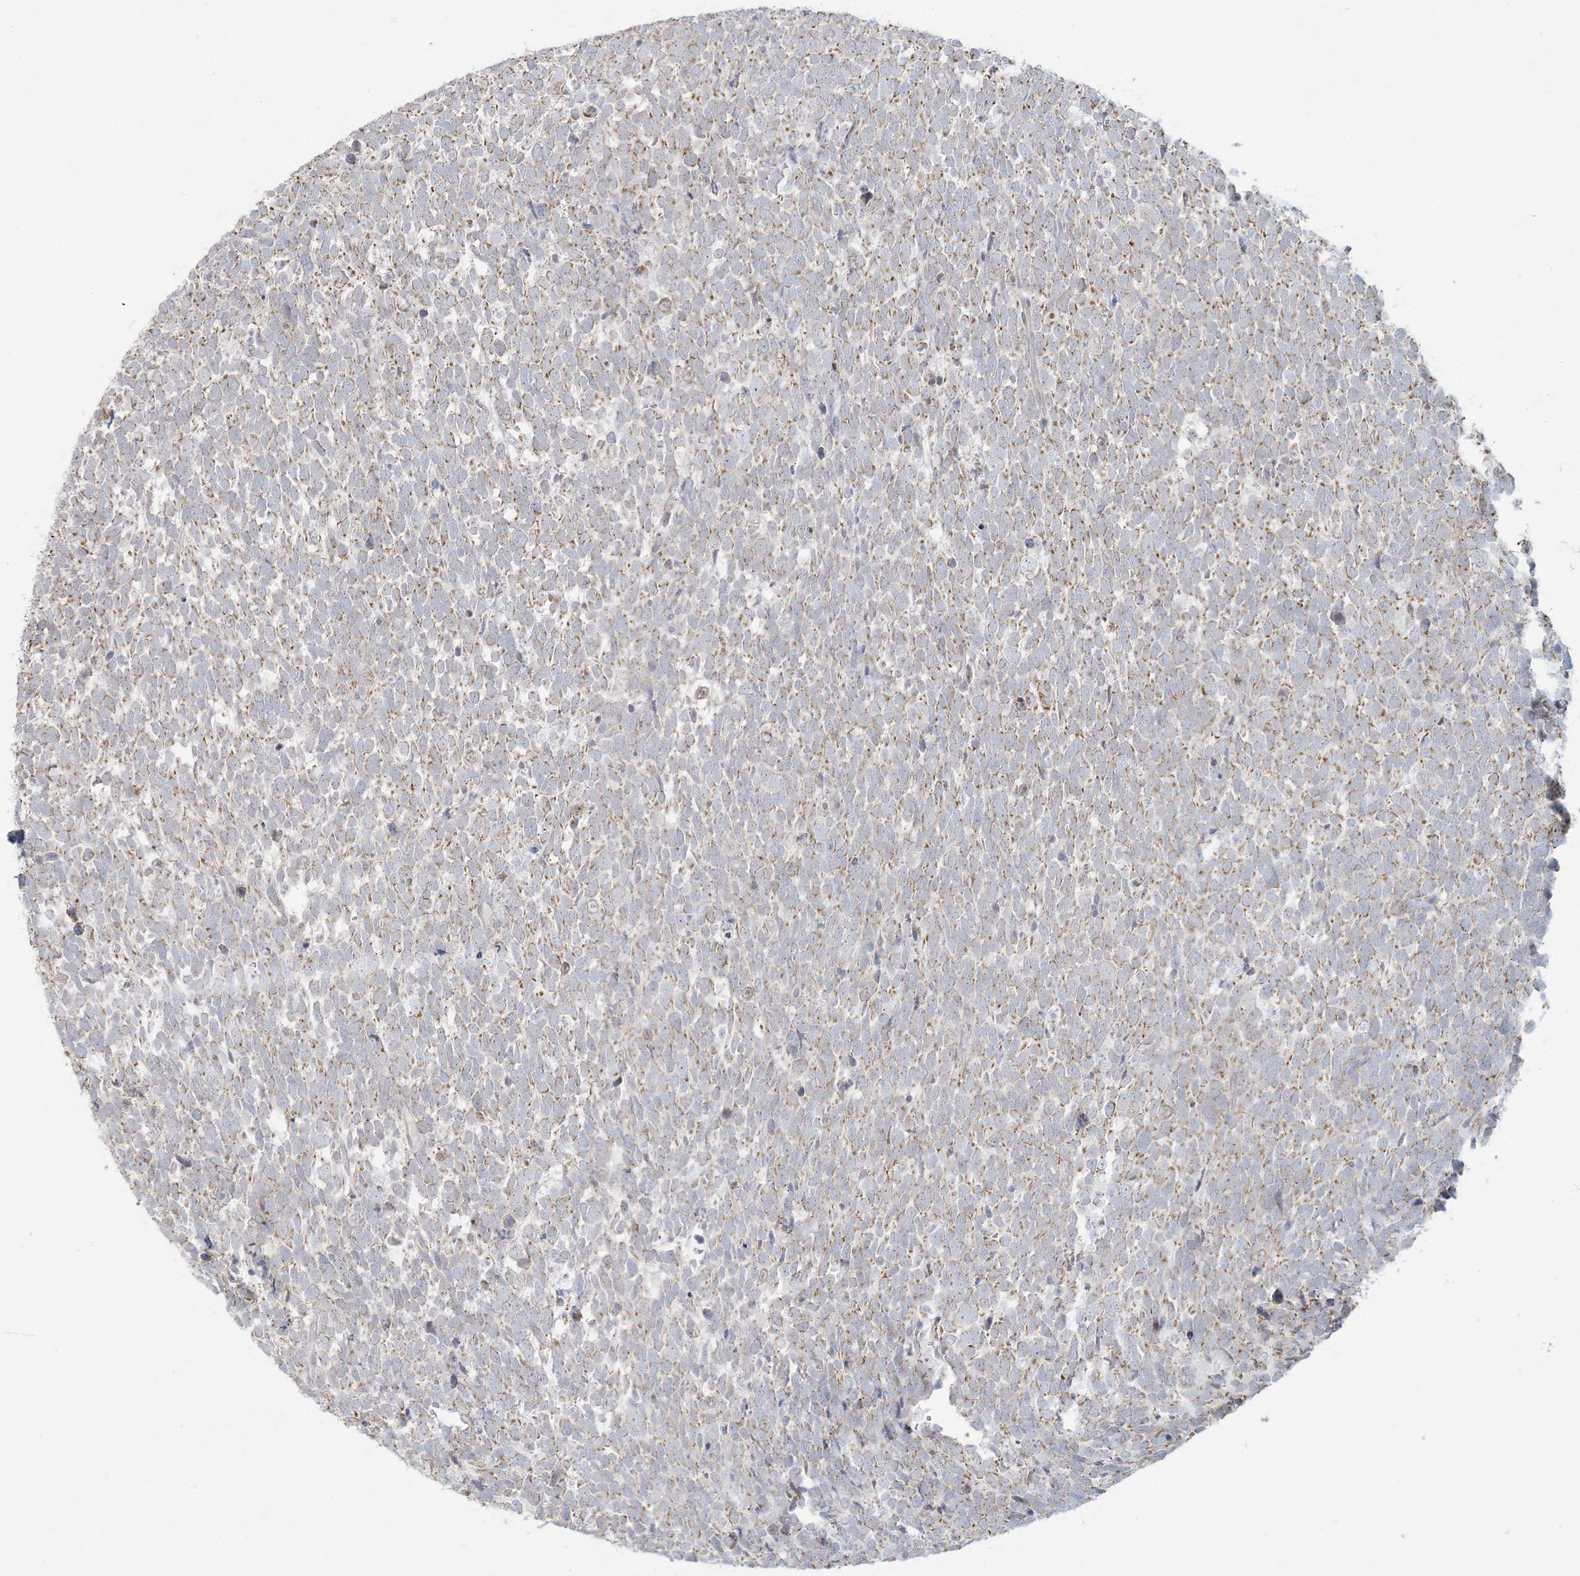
{"staining": {"intensity": "weak", "quantity": "25%-75%", "location": "cytoplasmic/membranous"}, "tissue": "urothelial cancer", "cell_type": "Tumor cells", "image_type": "cancer", "snomed": [{"axis": "morphology", "description": "Urothelial carcinoma, High grade"}, {"axis": "topography", "description": "Urinary bladder"}], "caption": "Immunohistochemical staining of urothelial cancer reveals low levels of weak cytoplasmic/membranous protein staining in approximately 25%-75% of tumor cells.", "gene": "MCAT", "patient": {"sex": "female", "age": 82}}